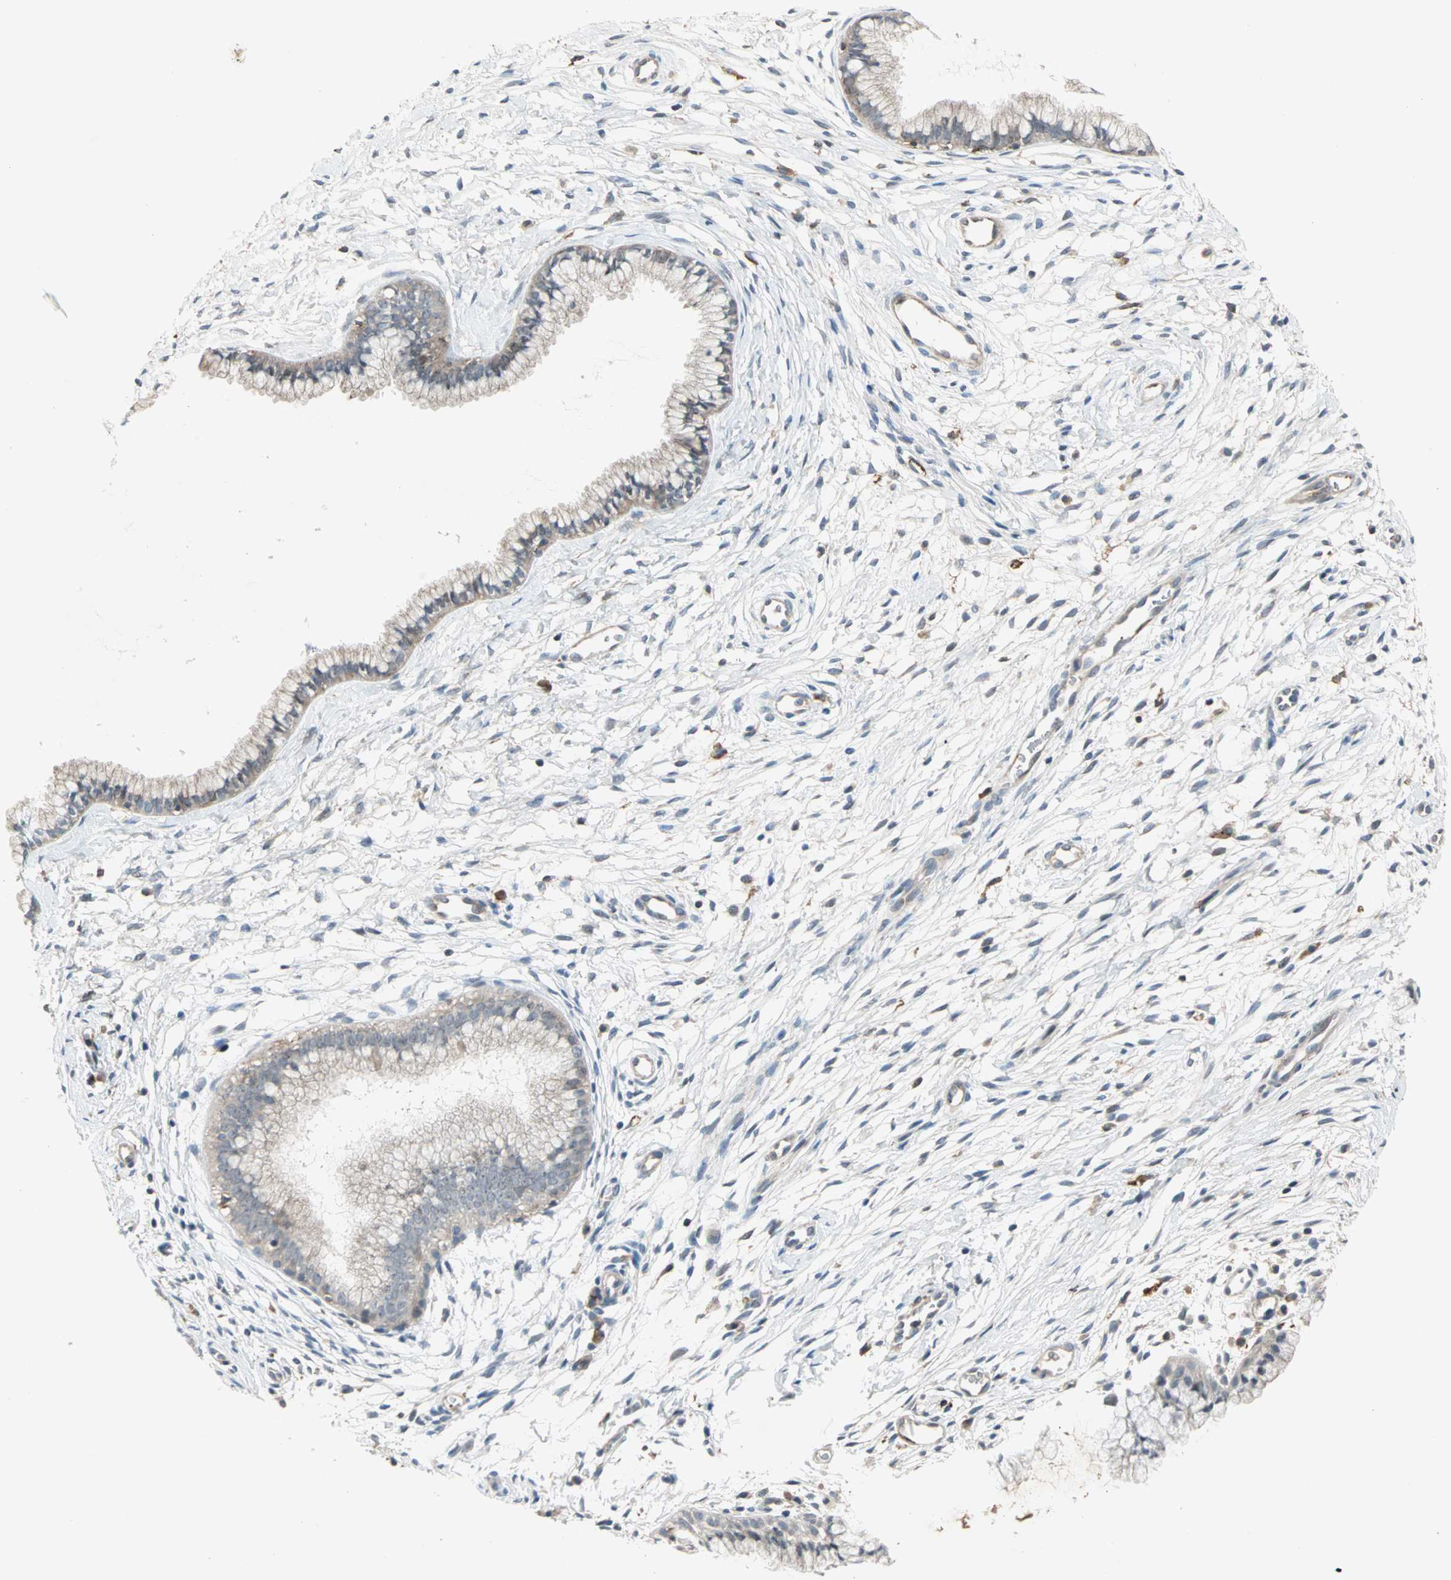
{"staining": {"intensity": "weak", "quantity": ">75%", "location": "cytoplasmic/membranous"}, "tissue": "cervix", "cell_type": "Glandular cells", "image_type": "normal", "snomed": [{"axis": "morphology", "description": "Normal tissue, NOS"}, {"axis": "topography", "description": "Cervix"}], "caption": "Protein staining of normal cervix exhibits weak cytoplasmic/membranous staining in approximately >75% of glandular cells. Immunohistochemistry stains the protein in brown and the nuclei are stained blue.", "gene": "PROS1", "patient": {"sex": "female", "age": 39}}